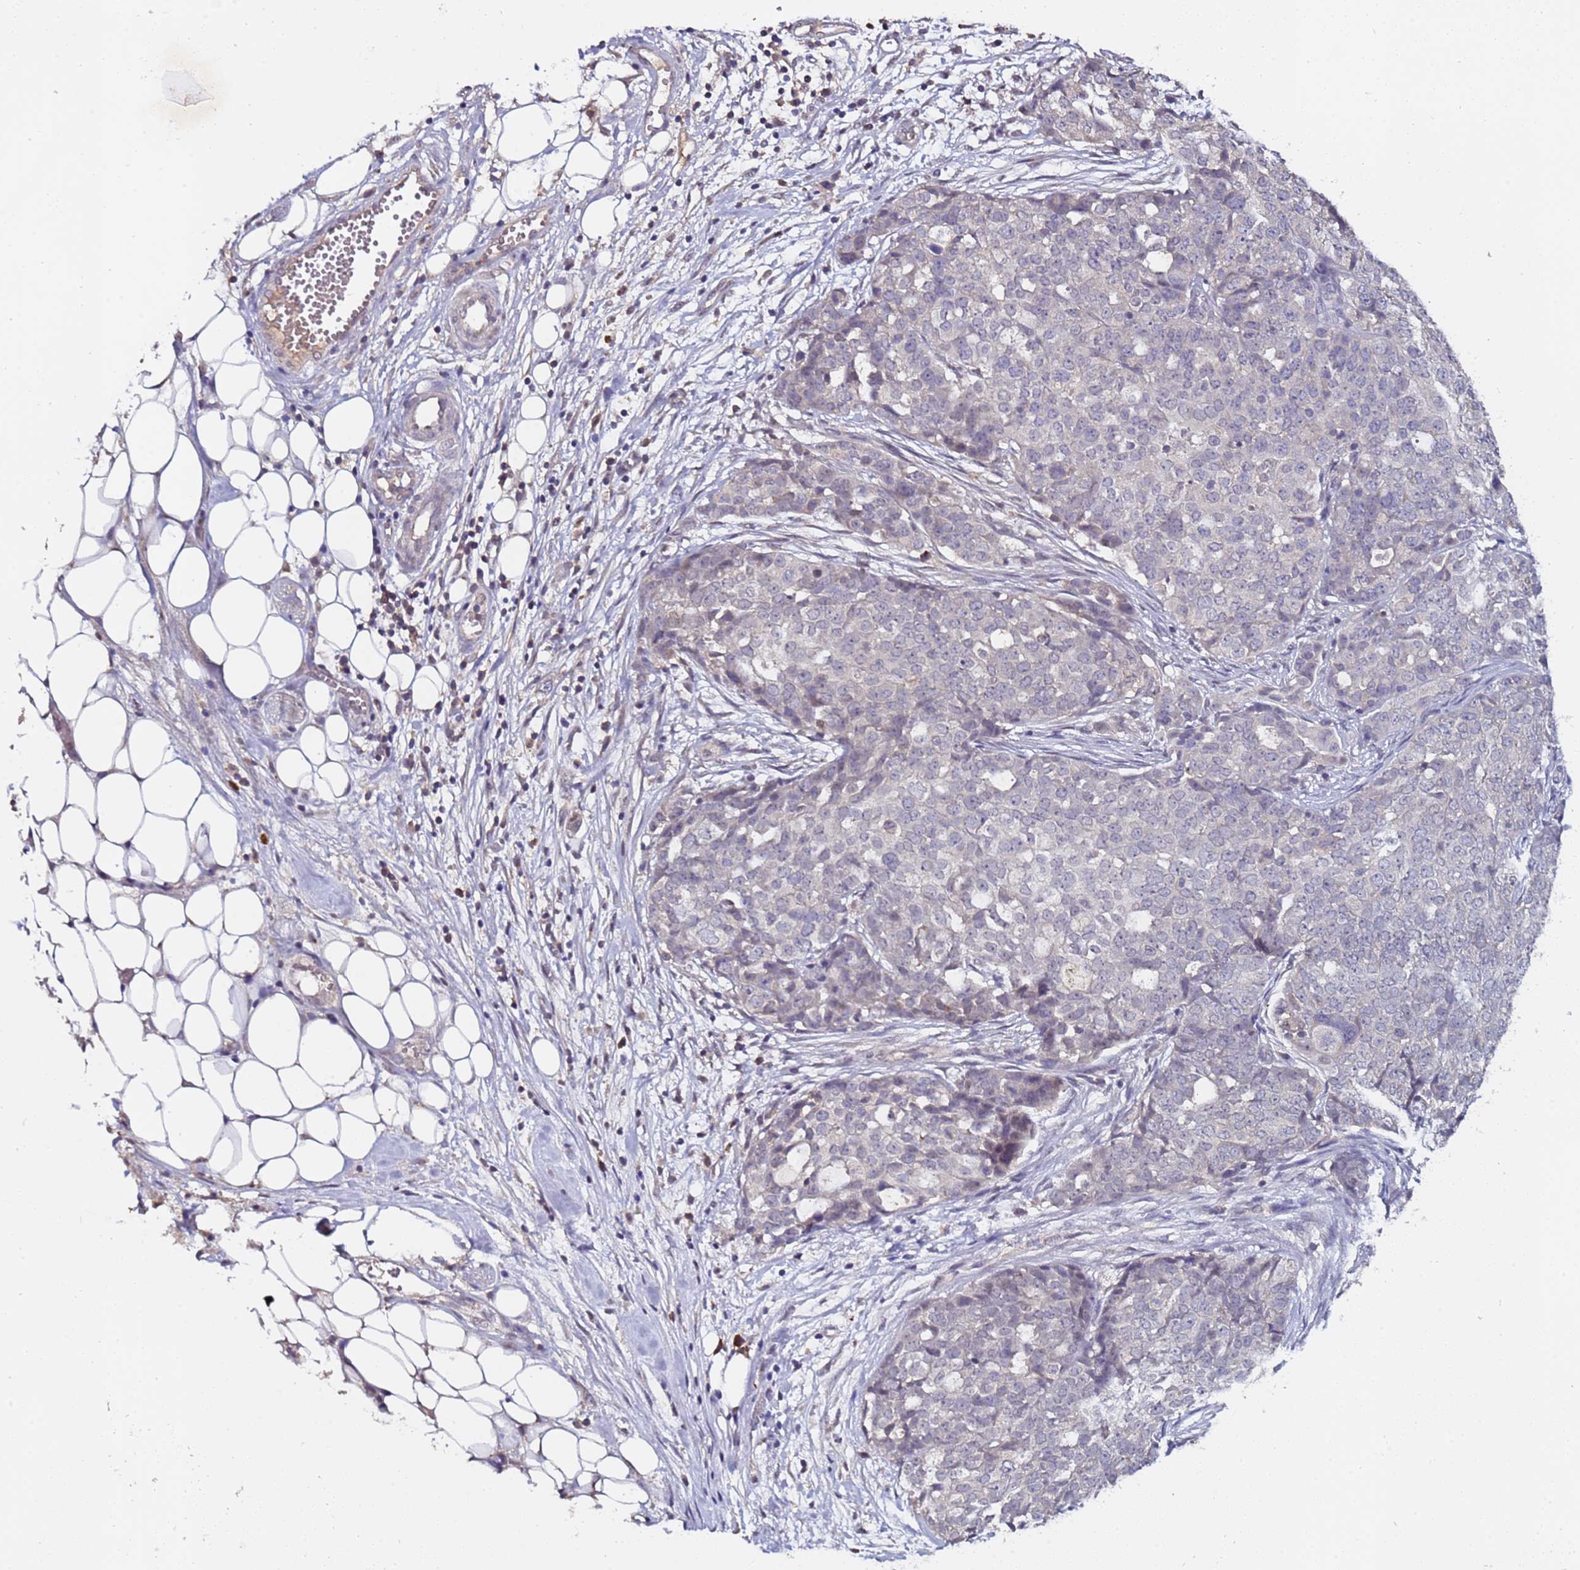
{"staining": {"intensity": "negative", "quantity": "none", "location": "none"}, "tissue": "ovarian cancer", "cell_type": "Tumor cells", "image_type": "cancer", "snomed": [{"axis": "morphology", "description": "Cystadenocarcinoma, serous, NOS"}, {"axis": "topography", "description": "Soft tissue"}, {"axis": "topography", "description": "Ovary"}], "caption": "Immunohistochemical staining of human ovarian cancer shows no significant staining in tumor cells. (DAB immunohistochemistry (IHC) with hematoxylin counter stain).", "gene": "ZNF248", "patient": {"sex": "female", "age": 57}}